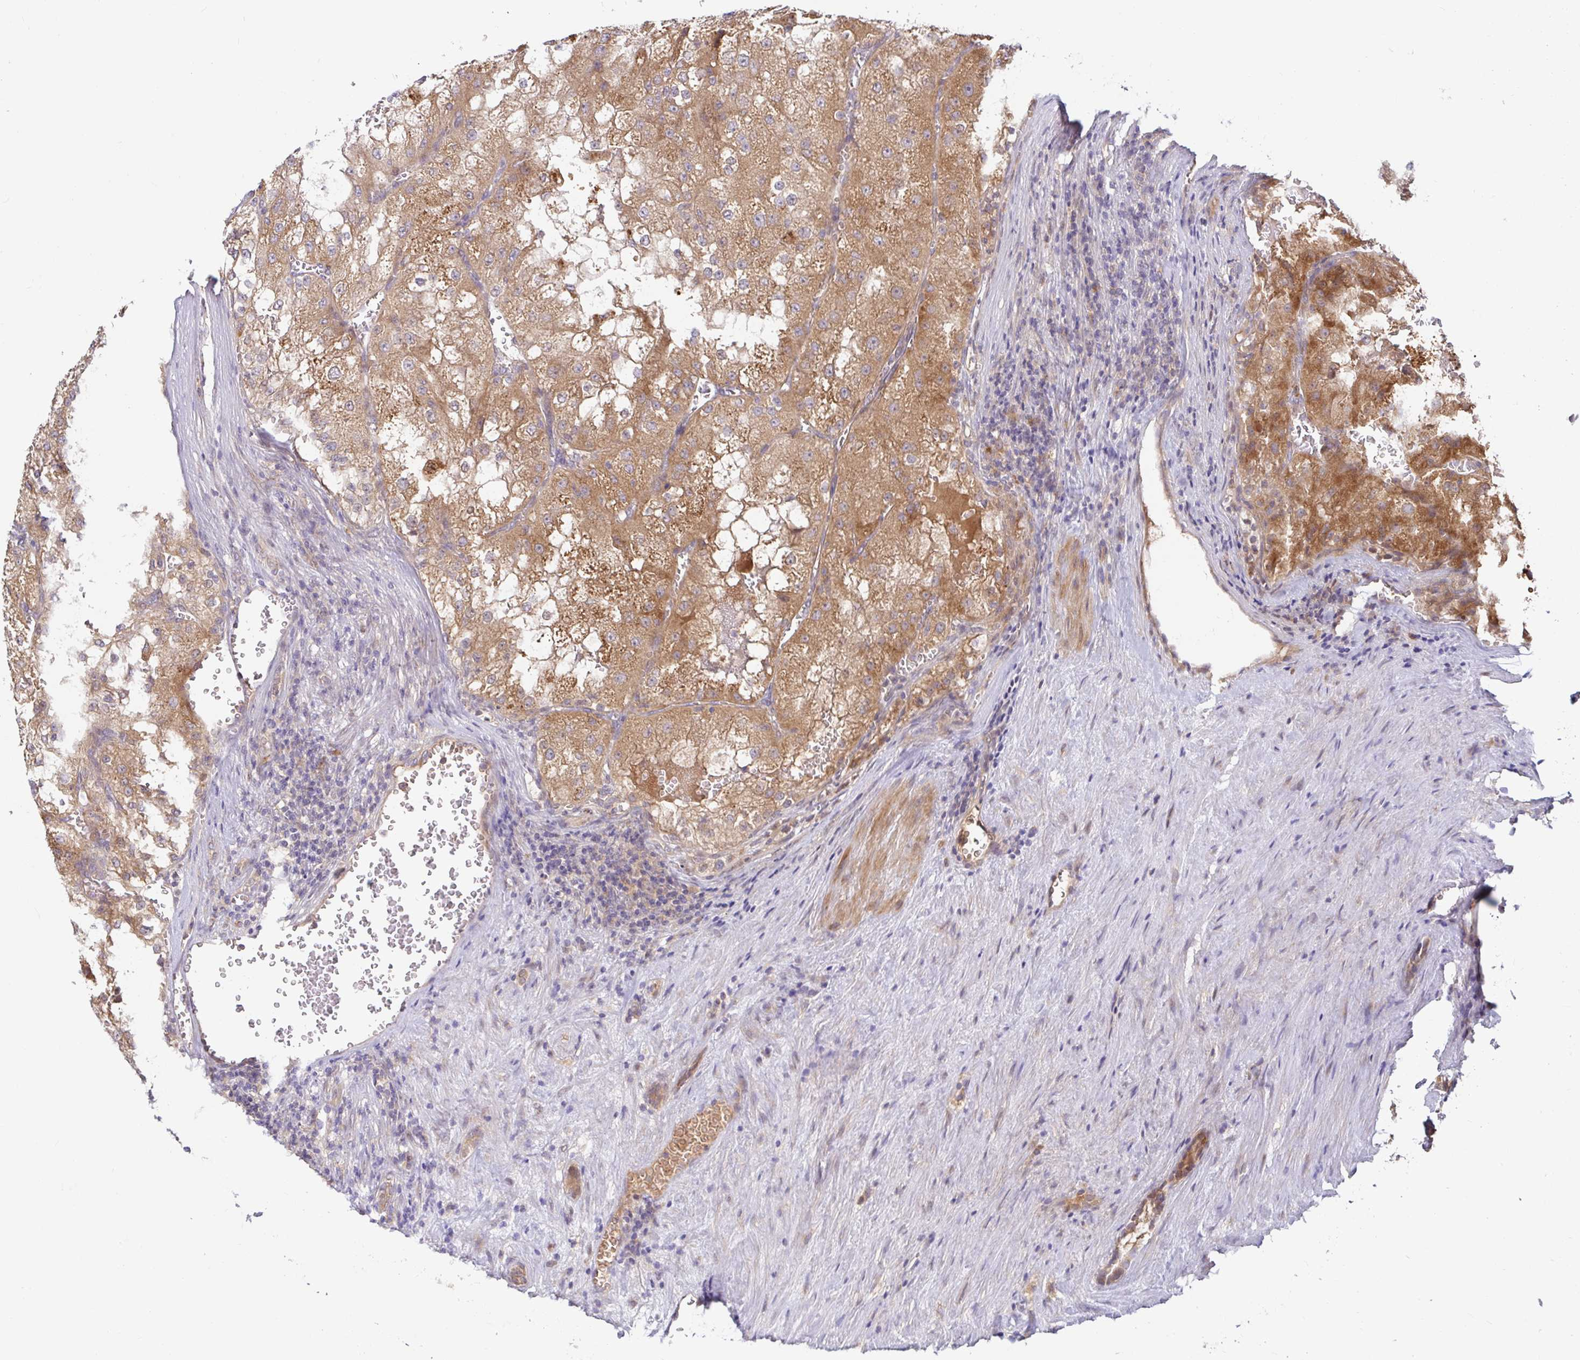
{"staining": {"intensity": "moderate", "quantity": ">75%", "location": "cytoplasmic/membranous"}, "tissue": "renal cancer", "cell_type": "Tumor cells", "image_type": "cancer", "snomed": [{"axis": "morphology", "description": "Adenocarcinoma, NOS"}, {"axis": "topography", "description": "Kidney"}], "caption": "Renal cancer was stained to show a protein in brown. There is medium levels of moderate cytoplasmic/membranous positivity in approximately >75% of tumor cells.", "gene": "LARP1", "patient": {"sex": "female", "age": 74}}